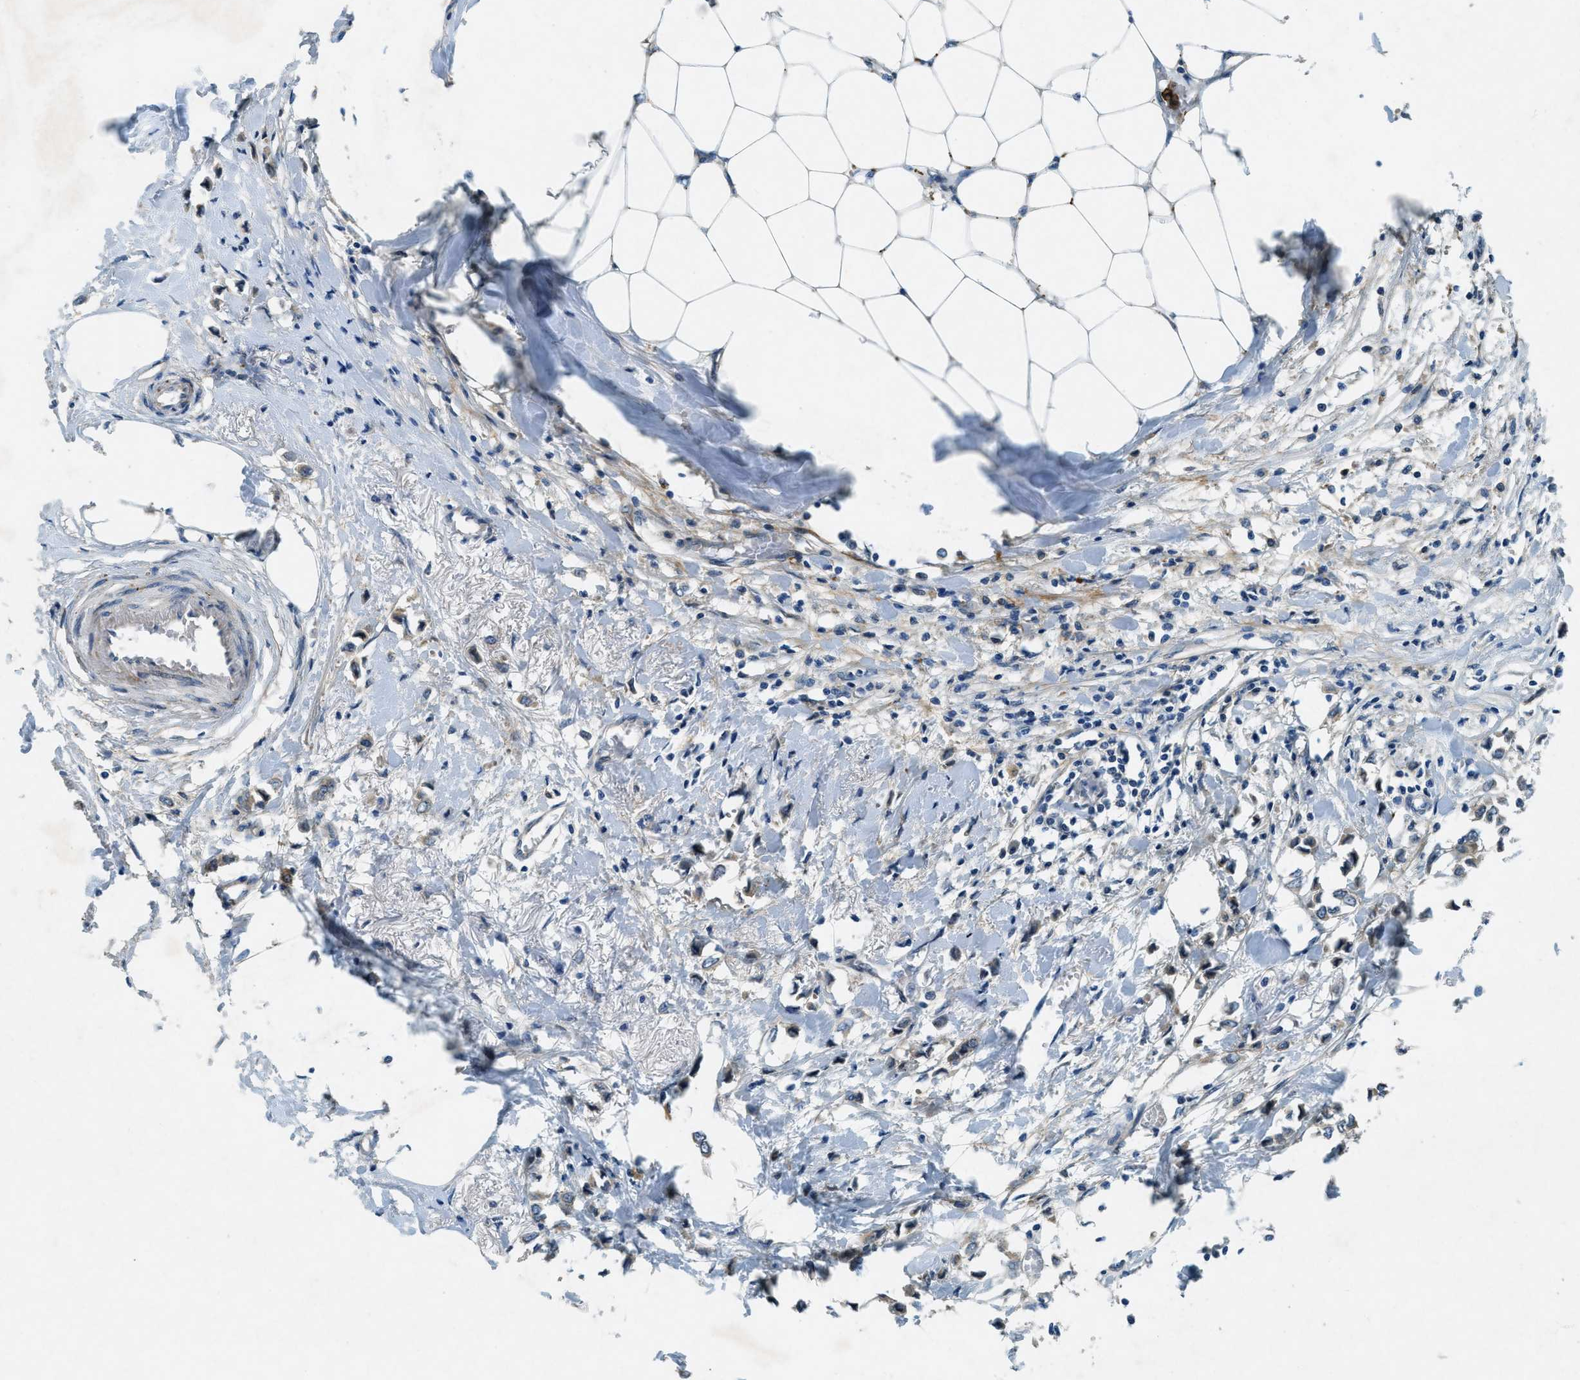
{"staining": {"intensity": "weak", "quantity": "25%-75%", "location": "cytoplasmic/membranous"}, "tissue": "breast cancer", "cell_type": "Tumor cells", "image_type": "cancer", "snomed": [{"axis": "morphology", "description": "Lobular carcinoma"}, {"axis": "topography", "description": "Breast"}], "caption": "Breast cancer tissue displays weak cytoplasmic/membranous positivity in approximately 25%-75% of tumor cells, visualized by immunohistochemistry. The staining is performed using DAB brown chromogen to label protein expression. The nuclei are counter-stained blue using hematoxylin.", "gene": "SNX14", "patient": {"sex": "female", "age": 51}}